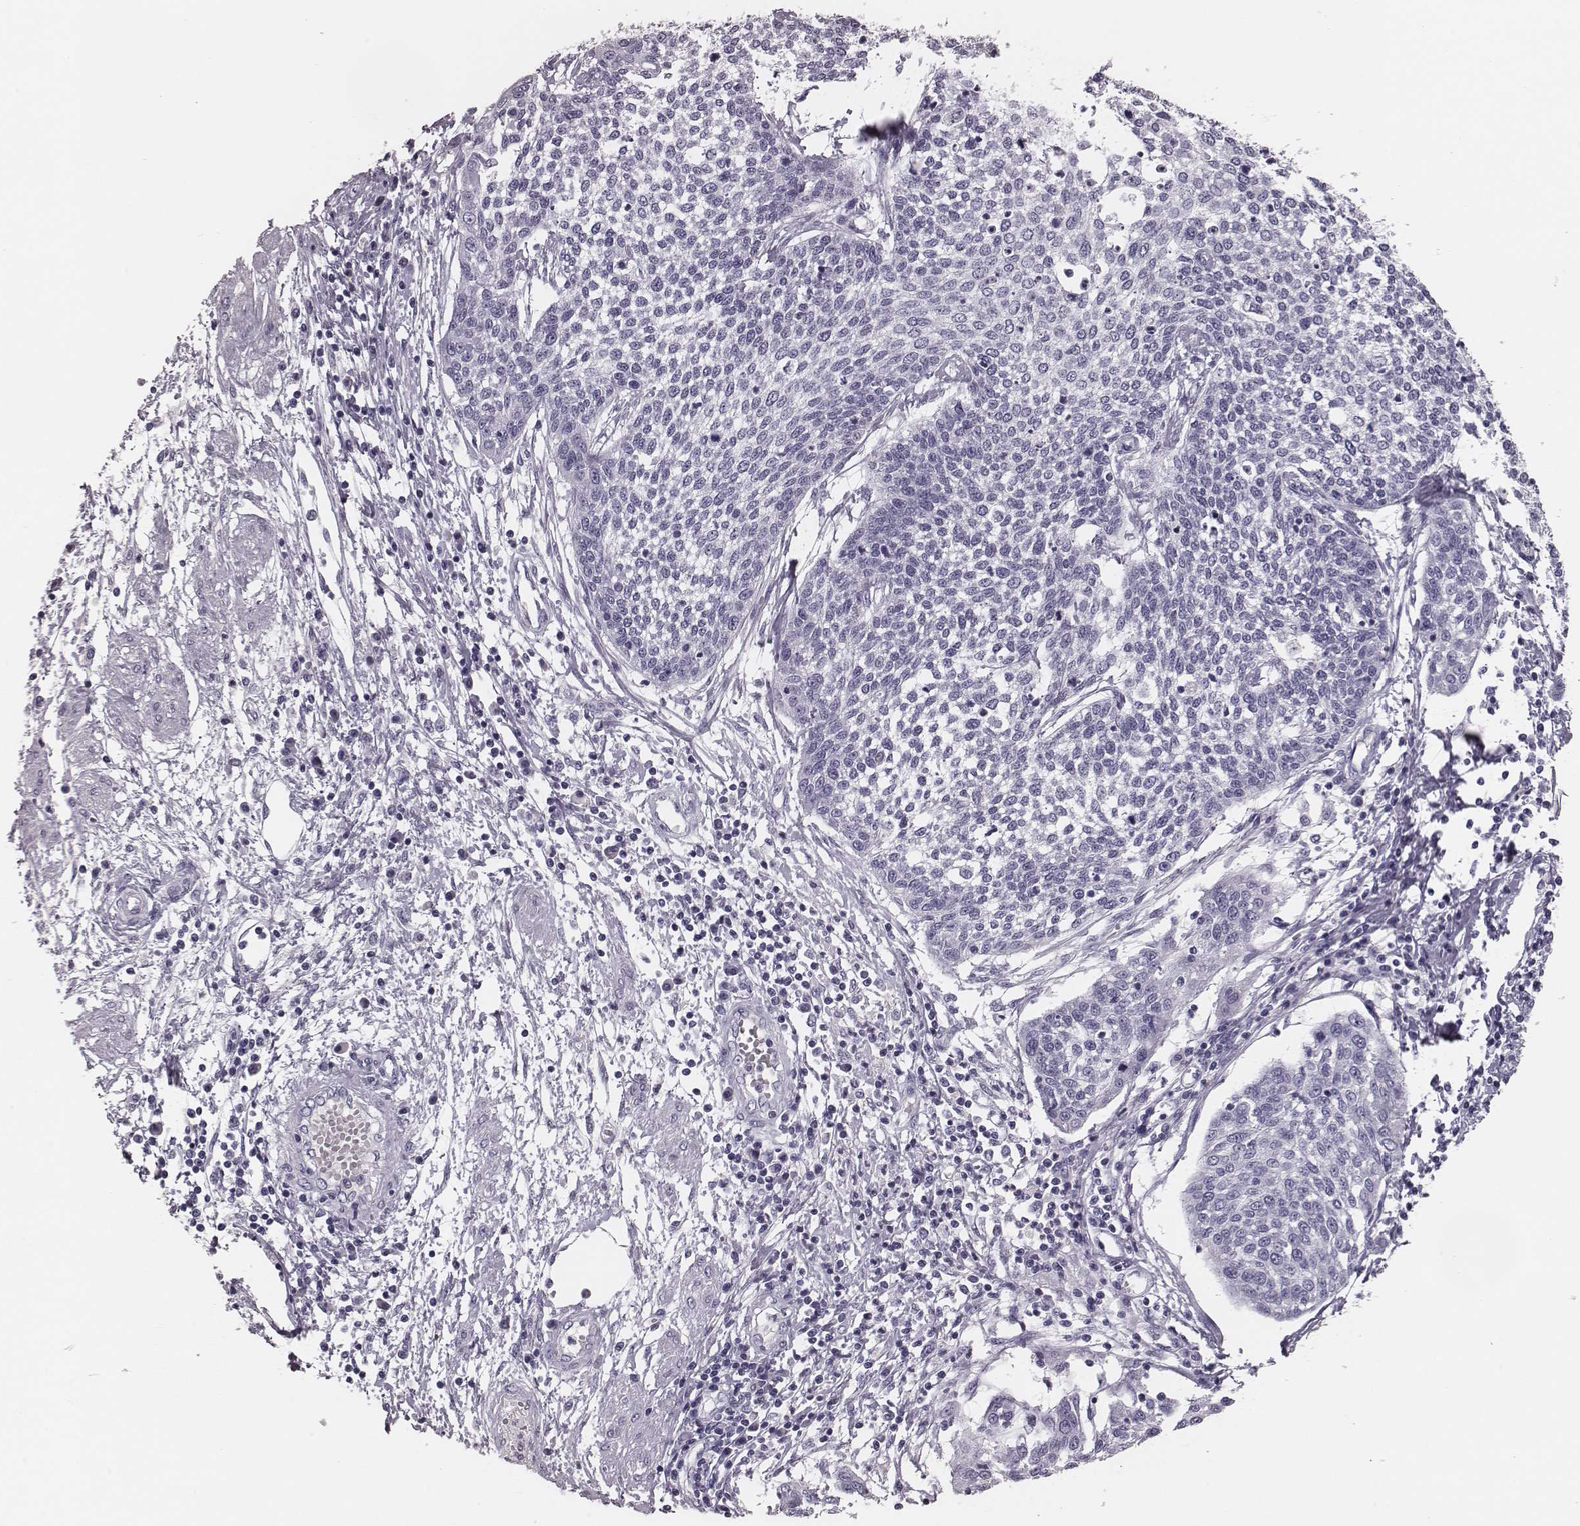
{"staining": {"intensity": "negative", "quantity": "none", "location": "none"}, "tissue": "cervical cancer", "cell_type": "Tumor cells", "image_type": "cancer", "snomed": [{"axis": "morphology", "description": "Squamous cell carcinoma, NOS"}, {"axis": "topography", "description": "Cervix"}], "caption": "The photomicrograph shows no staining of tumor cells in cervical cancer (squamous cell carcinoma).", "gene": "CSH1", "patient": {"sex": "female", "age": 34}}